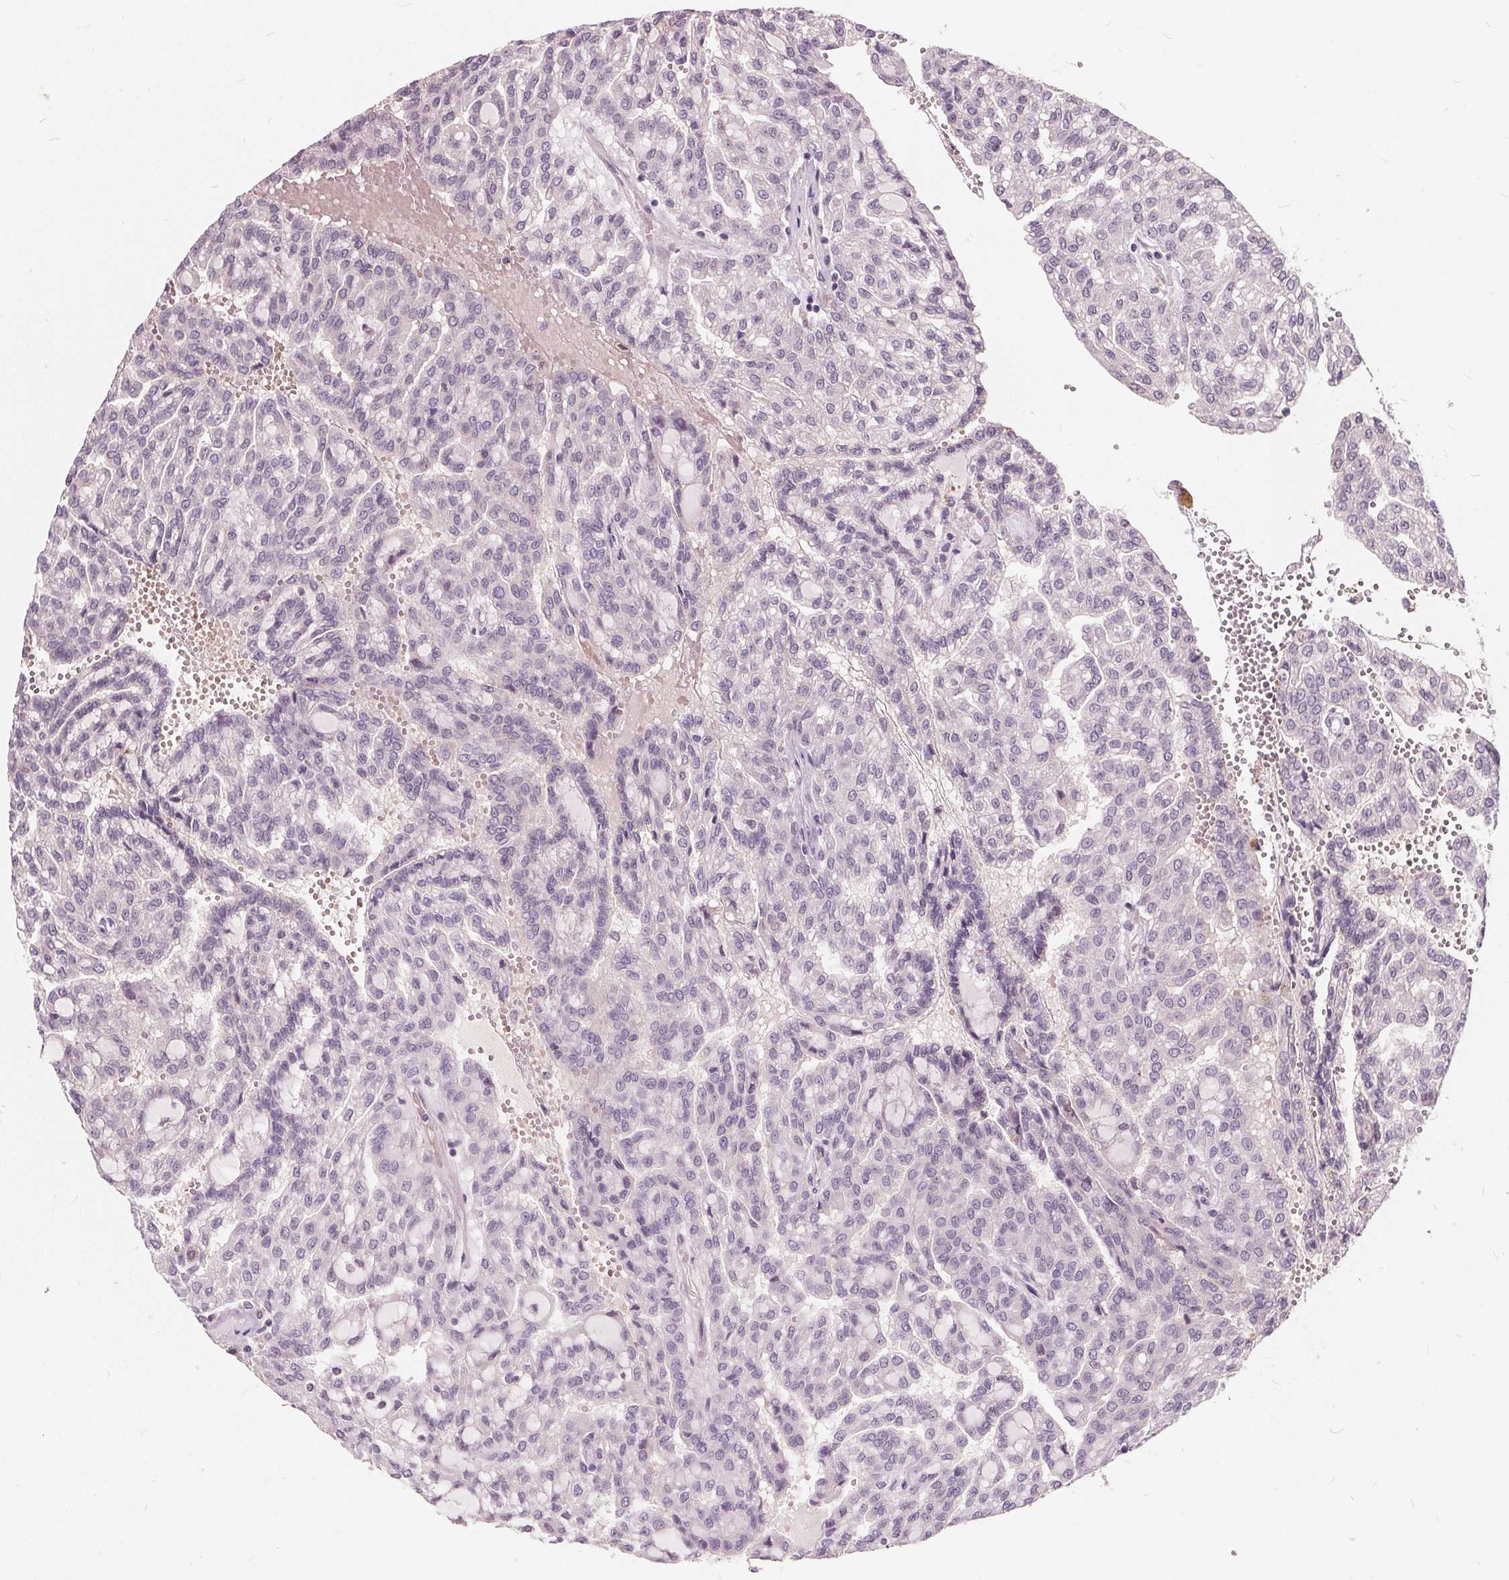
{"staining": {"intensity": "negative", "quantity": "none", "location": "none"}, "tissue": "renal cancer", "cell_type": "Tumor cells", "image_type": "cancer", "snomed": [{"axis": "morphology", "description": "Adenocarcinoma, NOS"}, {"axis": "topography", "description": "Kidney"}], "caption": "Renal adenocarcinoma stained for a protein using immunohistochemistry (IHC) shows no staining tumor cells.", "gene": "HAAO", "patient": {"sex": "male", "age": 63}}